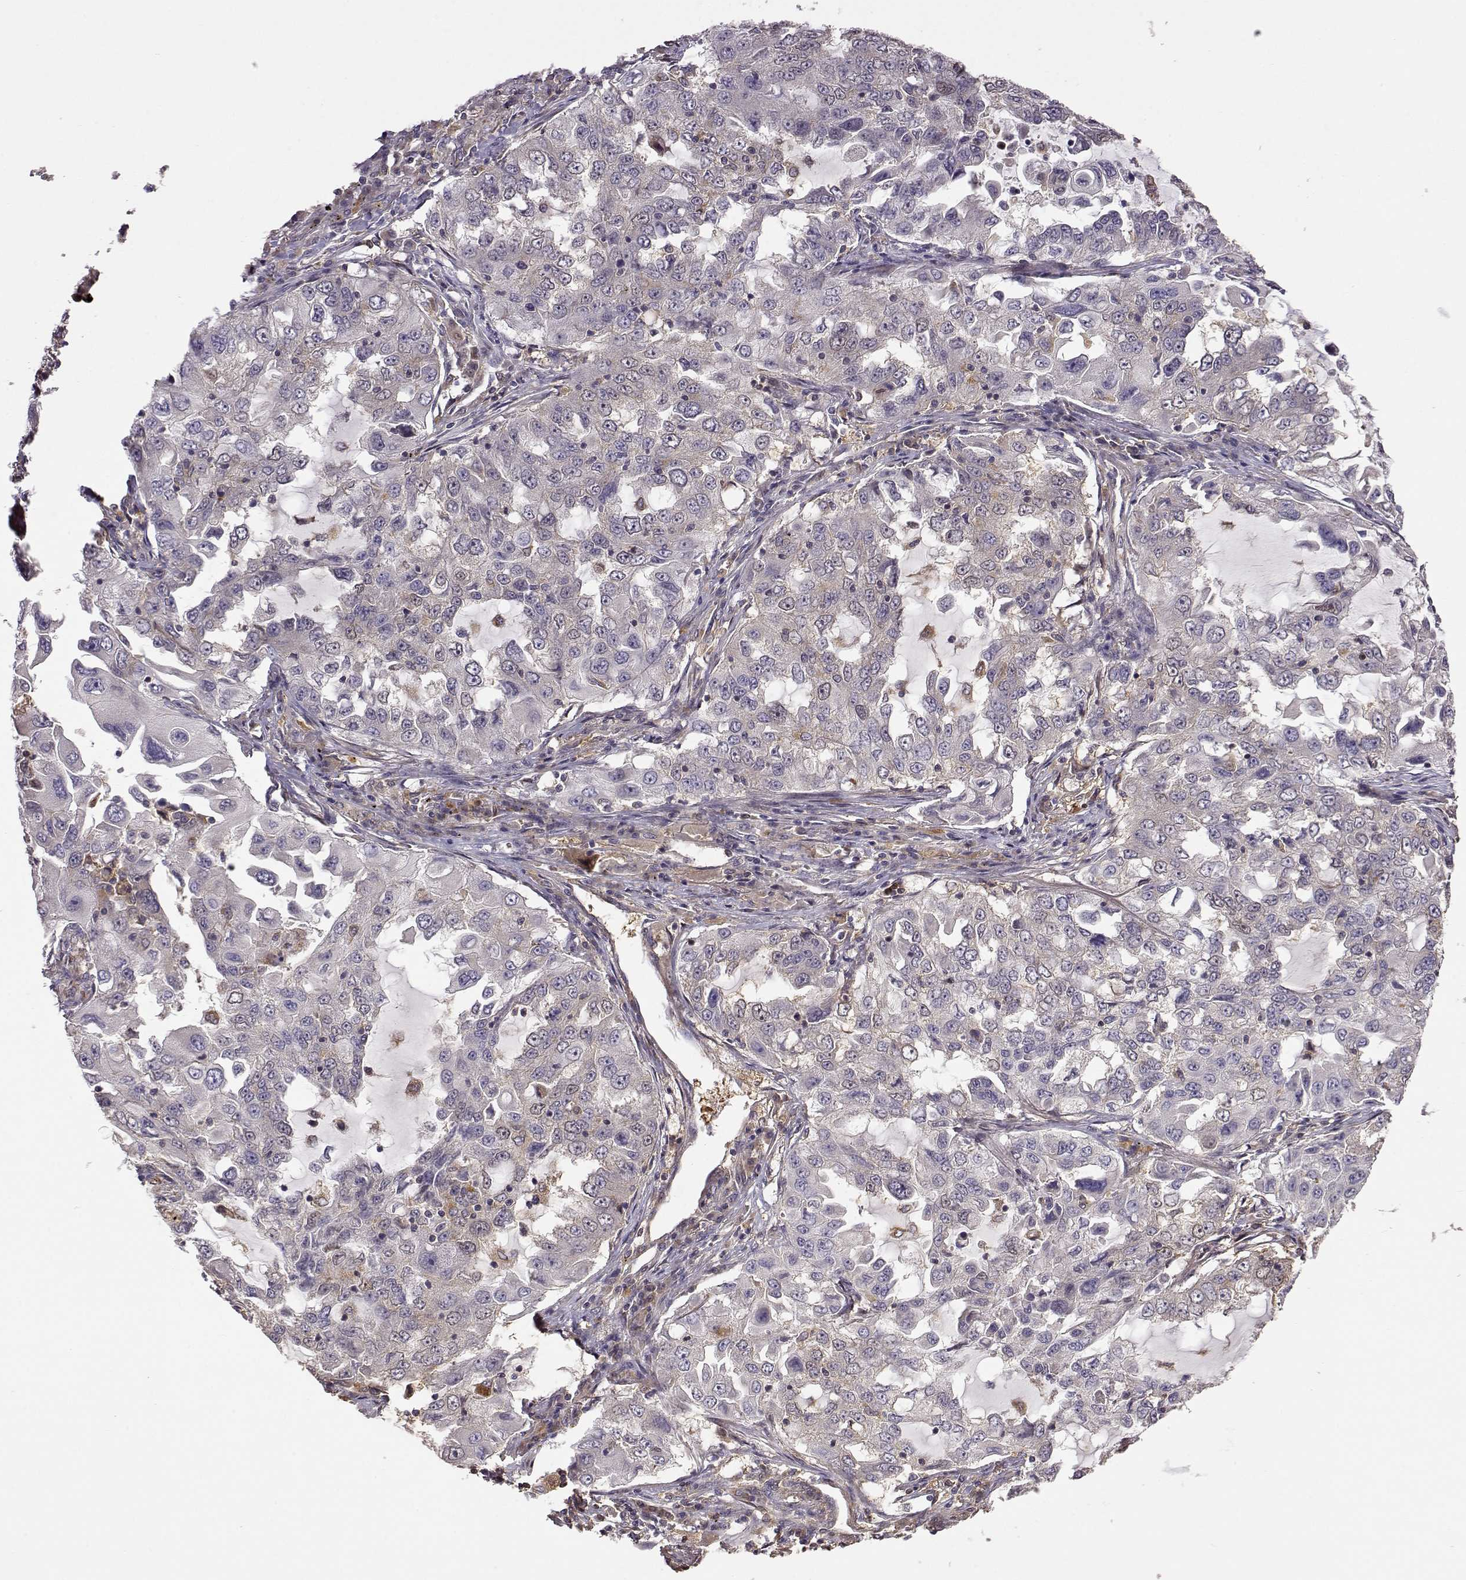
{"staining": {"intensity": "negative", "quantity": "none", "location": "none"}, "tissue": "lung cancer", "cell_type": "Tumor cells", "image_type": "cancer", "snomed": [{"axis": "morphology", "description": "Adenocarcinoma, NOS"}, {"axis": "topography", "description": "Lung"}], "caption": "The IHC photomicrograph has no significant positivity in tumor cells of lung cancer (adenocarcinoma) tissue.", "gene": "CRIM1", "patient": {"sex": "female", "age": 61}}